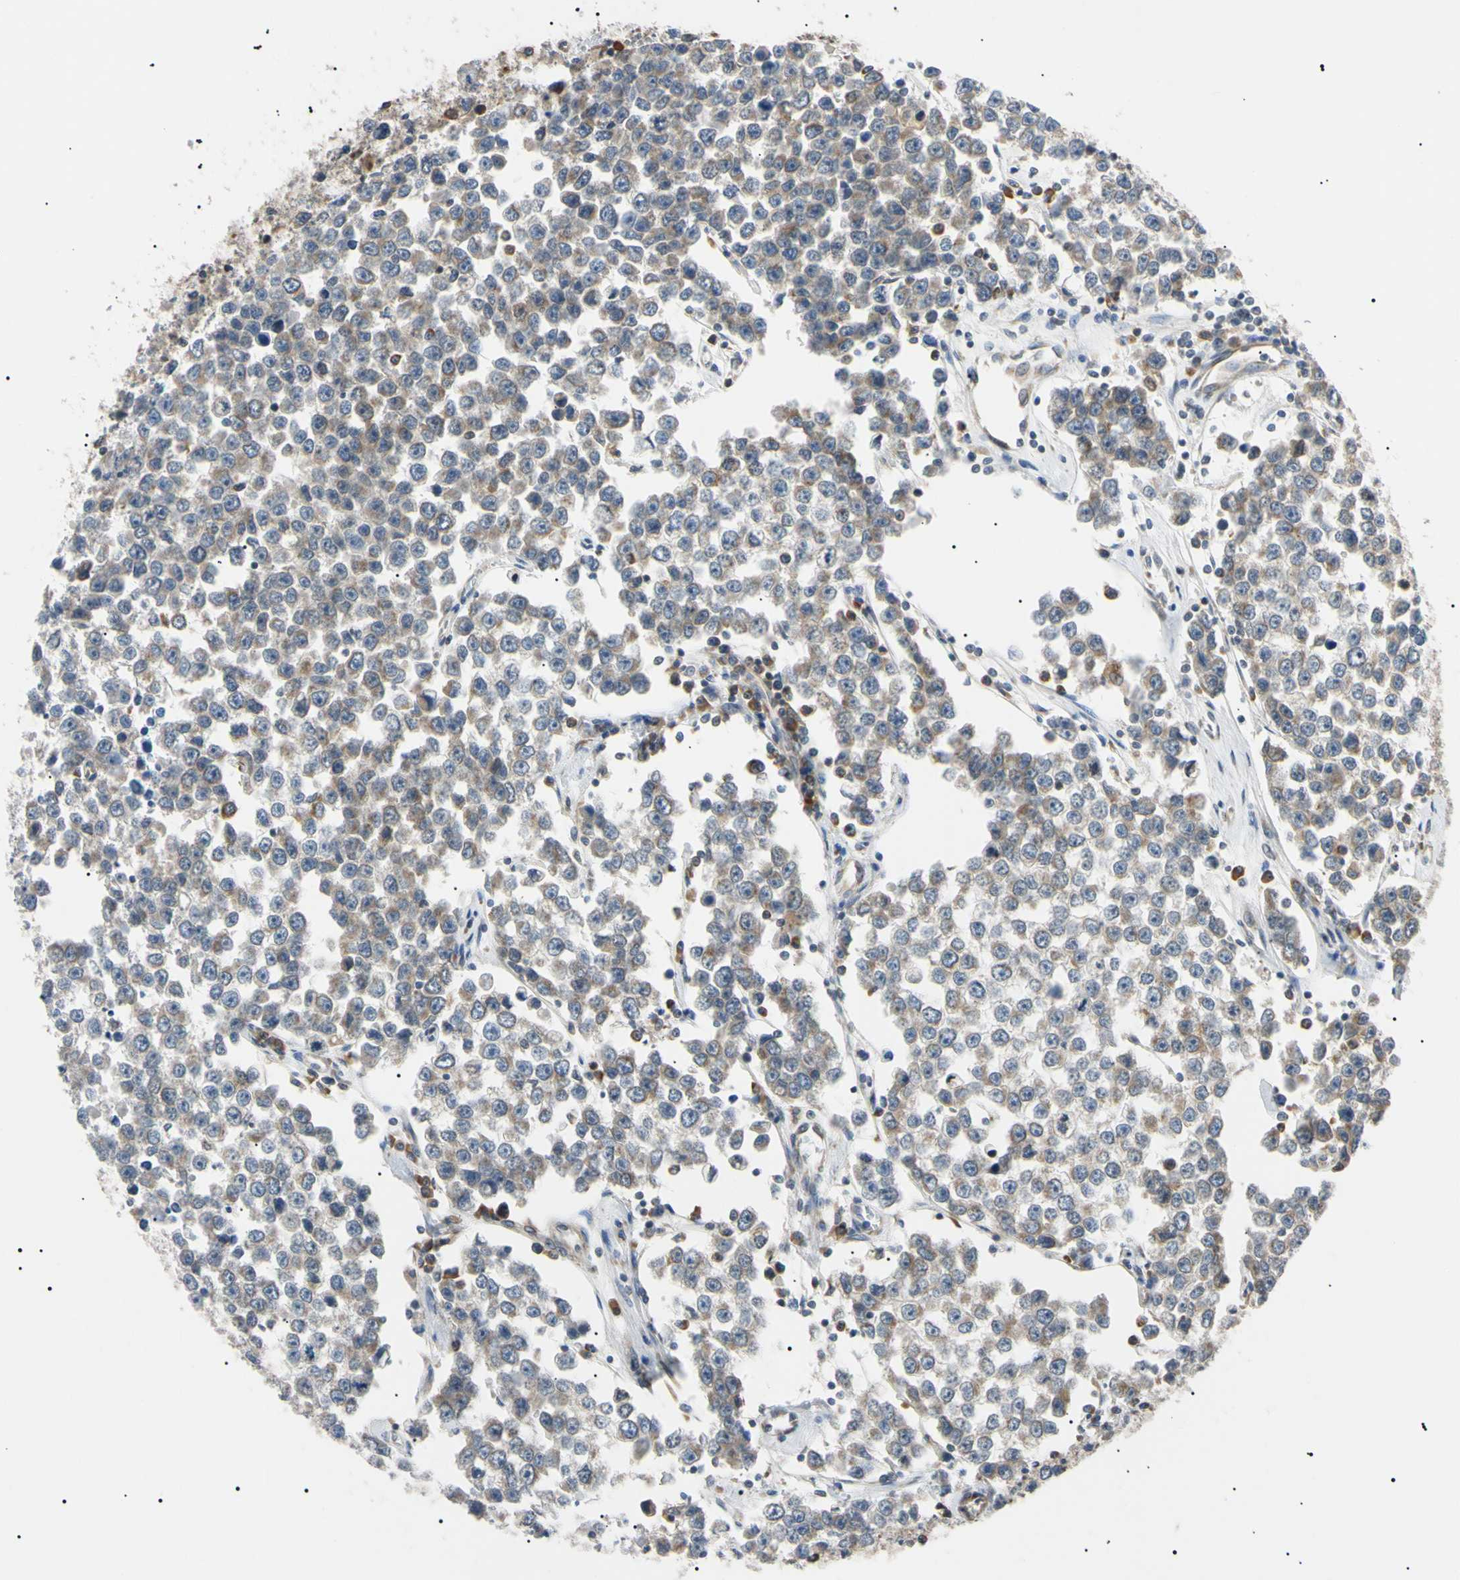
{"staining": {"intensity": "moderate", "quantity": ">75%", "location": "cytoplasmic/membranous"}, "tissue": "testis cancer", "cell_type": "Tumor cells", "image_type": "cancer", "snomed": [{"axis": "morphology", "description": "Seminoma, NOS"}, {"axis": "morphology", "description": "Carcinoma, Embryonal, NOS"}, {"axis": "topography", "description": "Testis"}], "caption": "Protein staining exhibits moderate cytoplasmic/membranous positivity in about >75% of tumor cells in testis seminoma. Immunohistochemistry (ihc) stains the protein of interest in brown and the nuclei are stained blue.", "gene": "VAPA", "patient": {"sex": "male", "age": 52}}